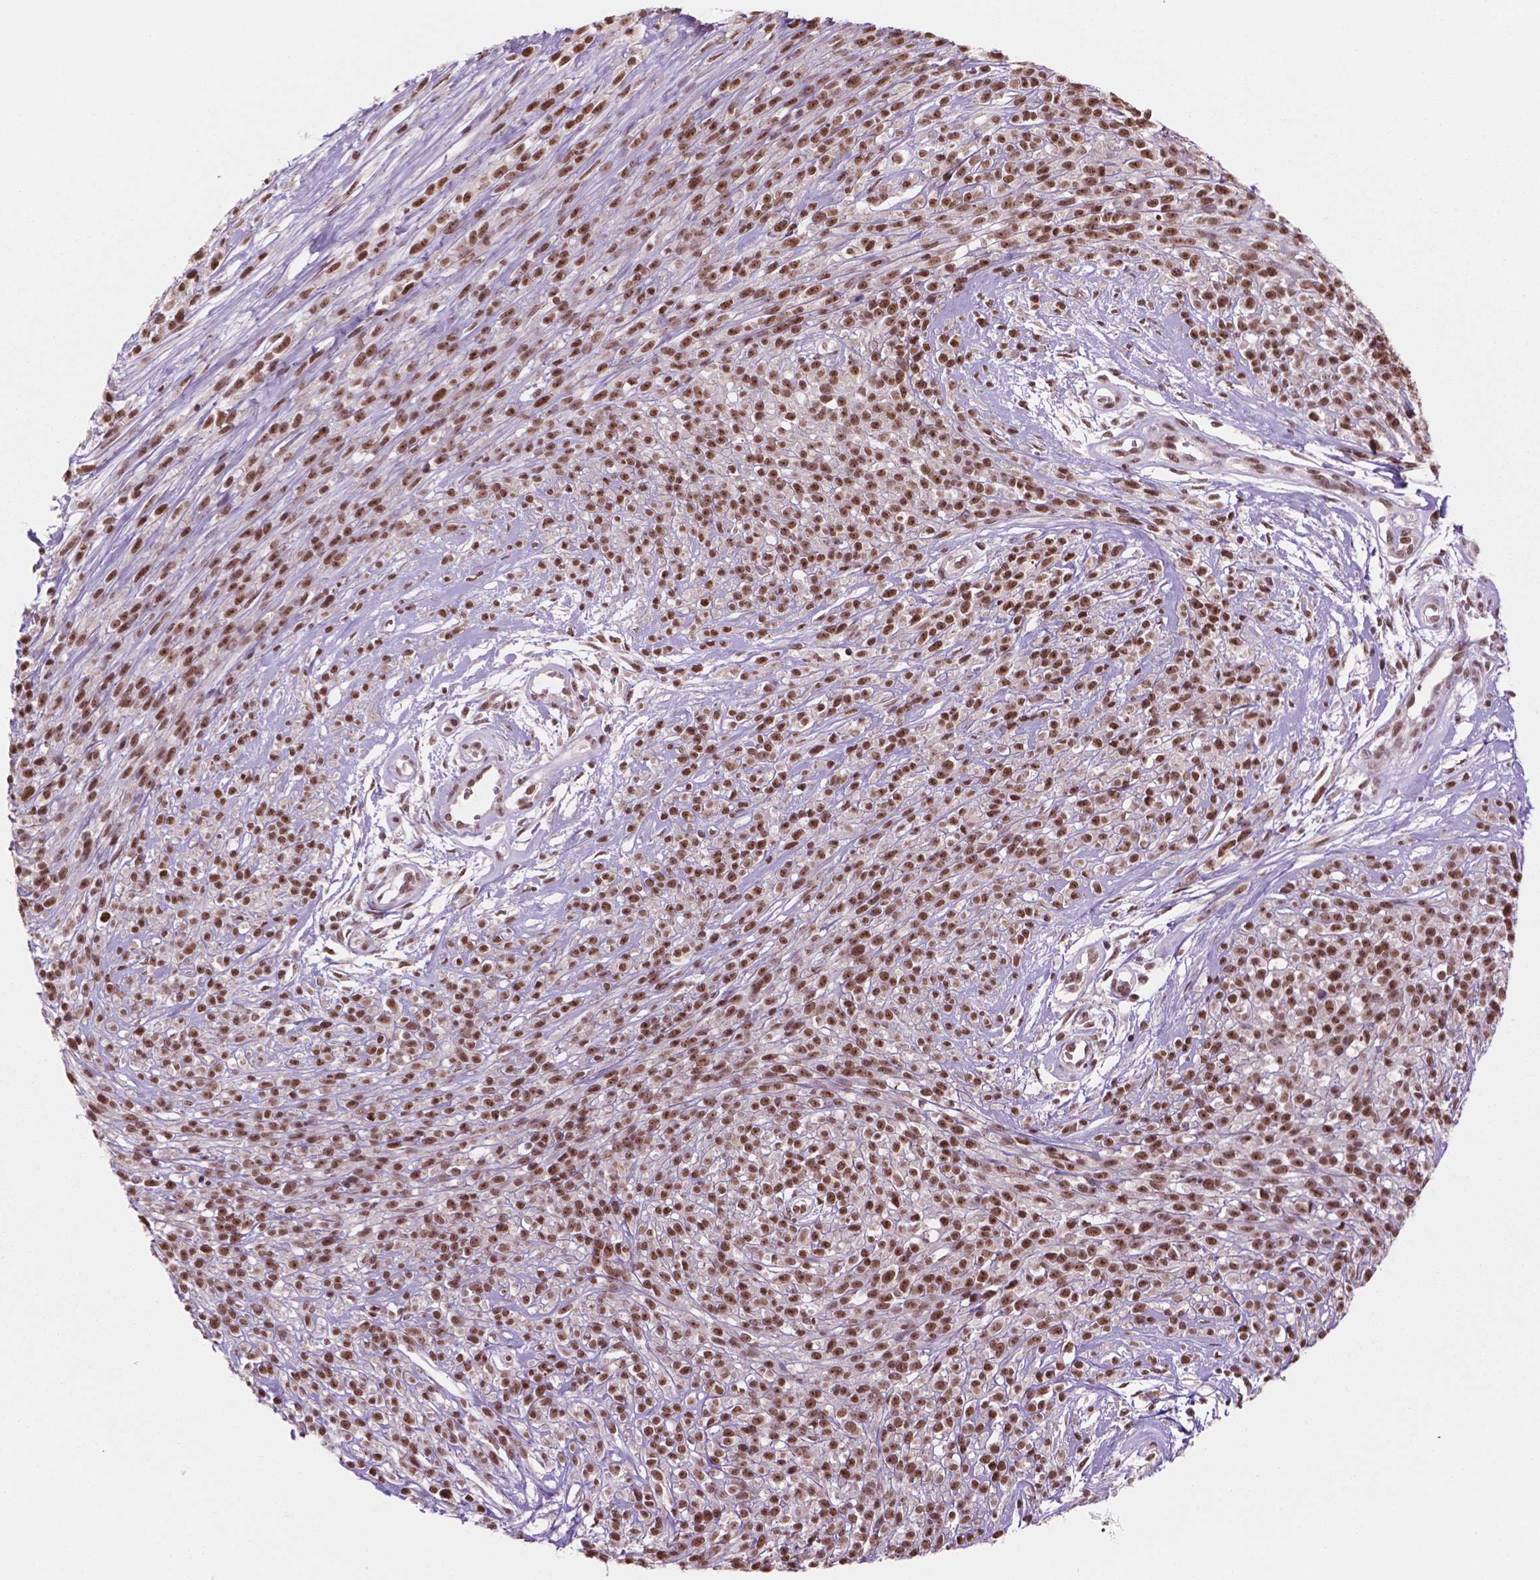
{"staining": {"intensity": "moderate", "quantity": ">75%", "location": "nuclear"}, "tissue": "melanoma", "cell_type": "Tumor cells", "image_type": "cancer", "snomed": [{"axis": "morphology", "description": "Malignant melanoma, NOS"}, {"axis": "topography", "description": "Skin"}, {"axis": "topography", "description": "Skin of trunk"}], "caption": "Protein staining demonstrates moderate nuclear staining in about >75% of tumor cells in malignant melanoma.", "gene": "POLR2E", "patient": {"sex": "male", "age": 74}}